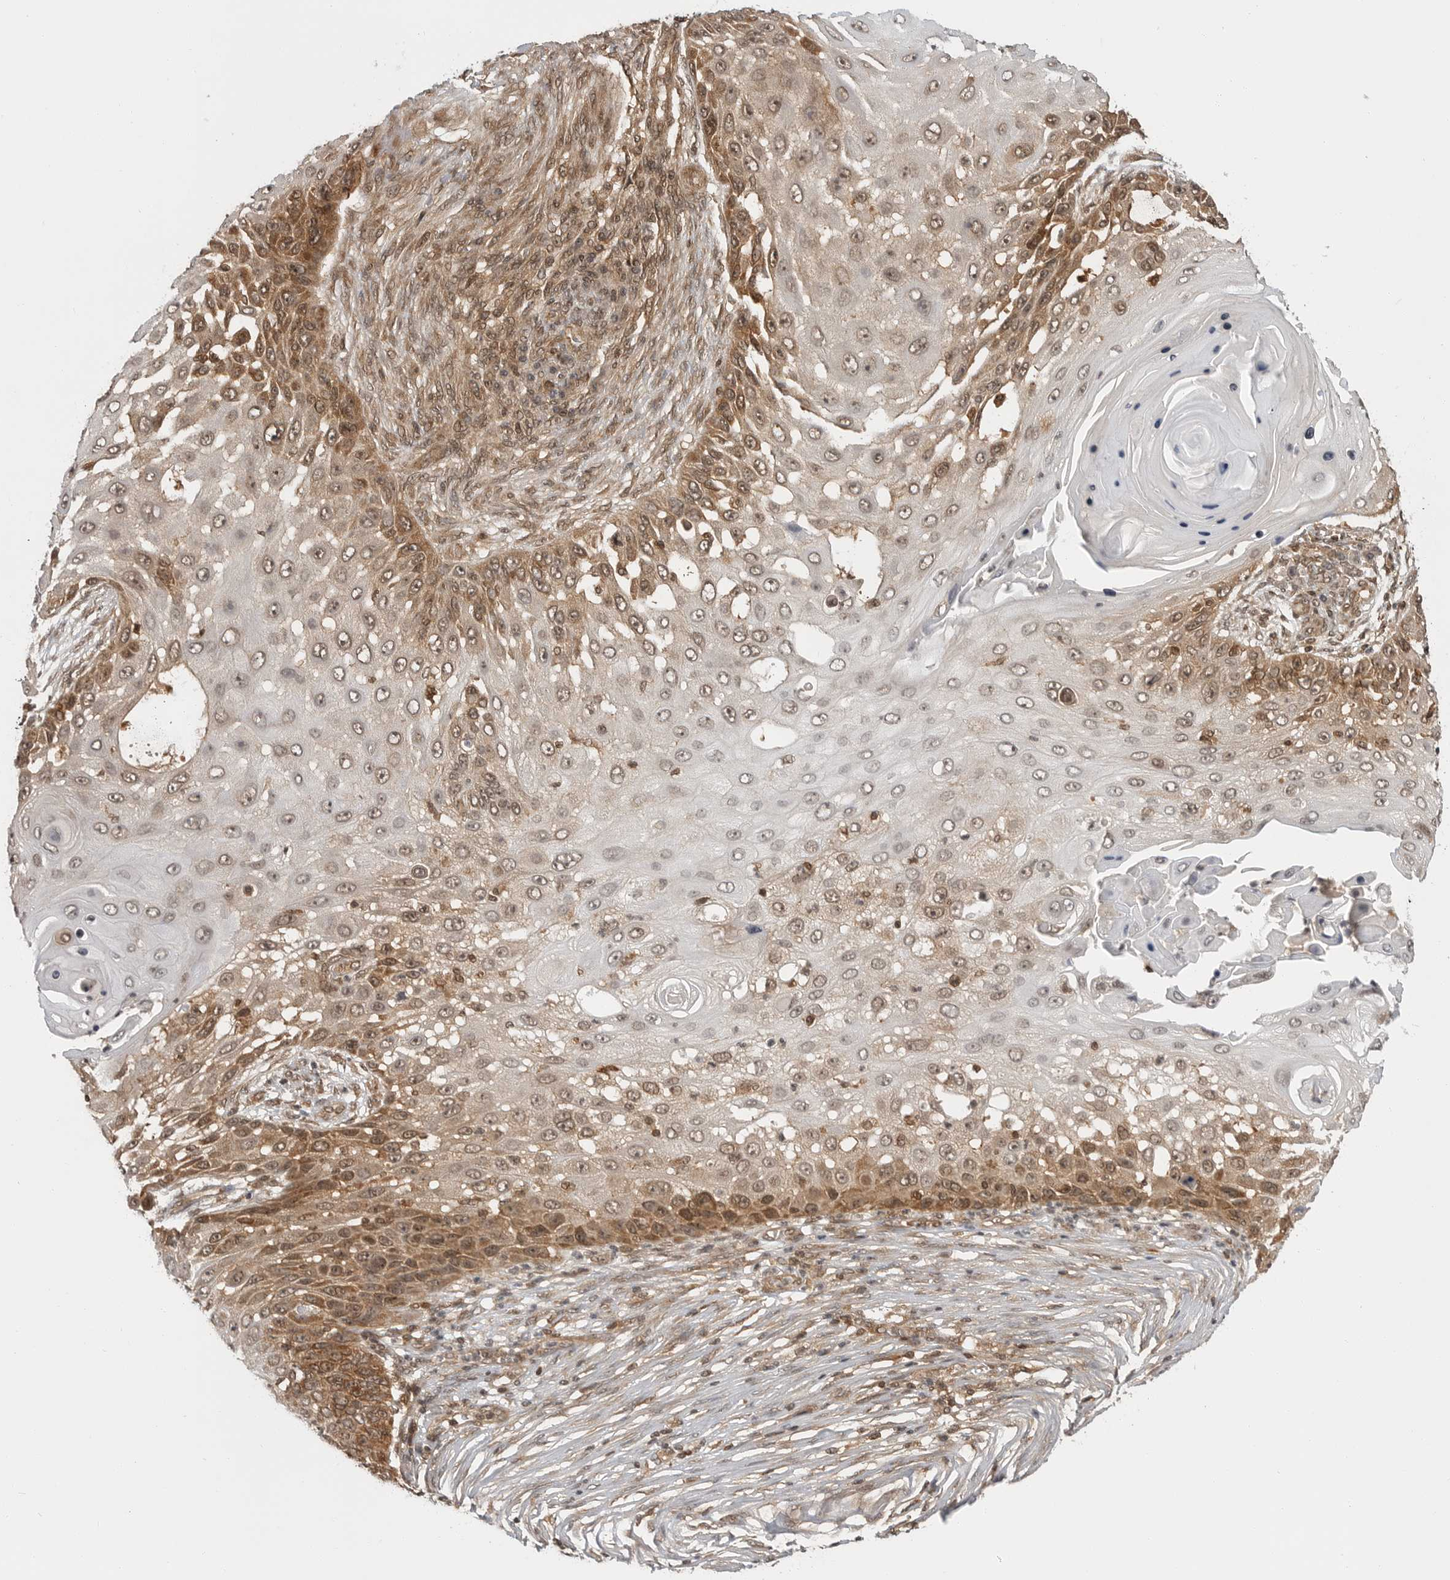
{"staining": {"intensity": "moderate", "quantity": ">75%", "location": "cytoplasmic/membranous,nuclear"}, "tissue": "skin cancer", "cell_type": "Tumor cells", "image_type": "cancer", "snomed": [{"axis": "morphology", "description": "Squamous cell carcinoma, NOS"}, {"axis": "topography", "description": "Skin"}], "caption": "The immunohistochemical stain highlights moderate cytoplasmic/membranous and nuclear staining in tumor cells of skin cancer (squamous cell carcinoma) tissue. The staining is performed using DAB (3,3'-diaminobenzidine) brown chromogen to label protein expression. The nuclei are counter-stained blue using hematoxylin.", "gene": "SZRD1", "patient": {"sex": "female", "age": 44}}